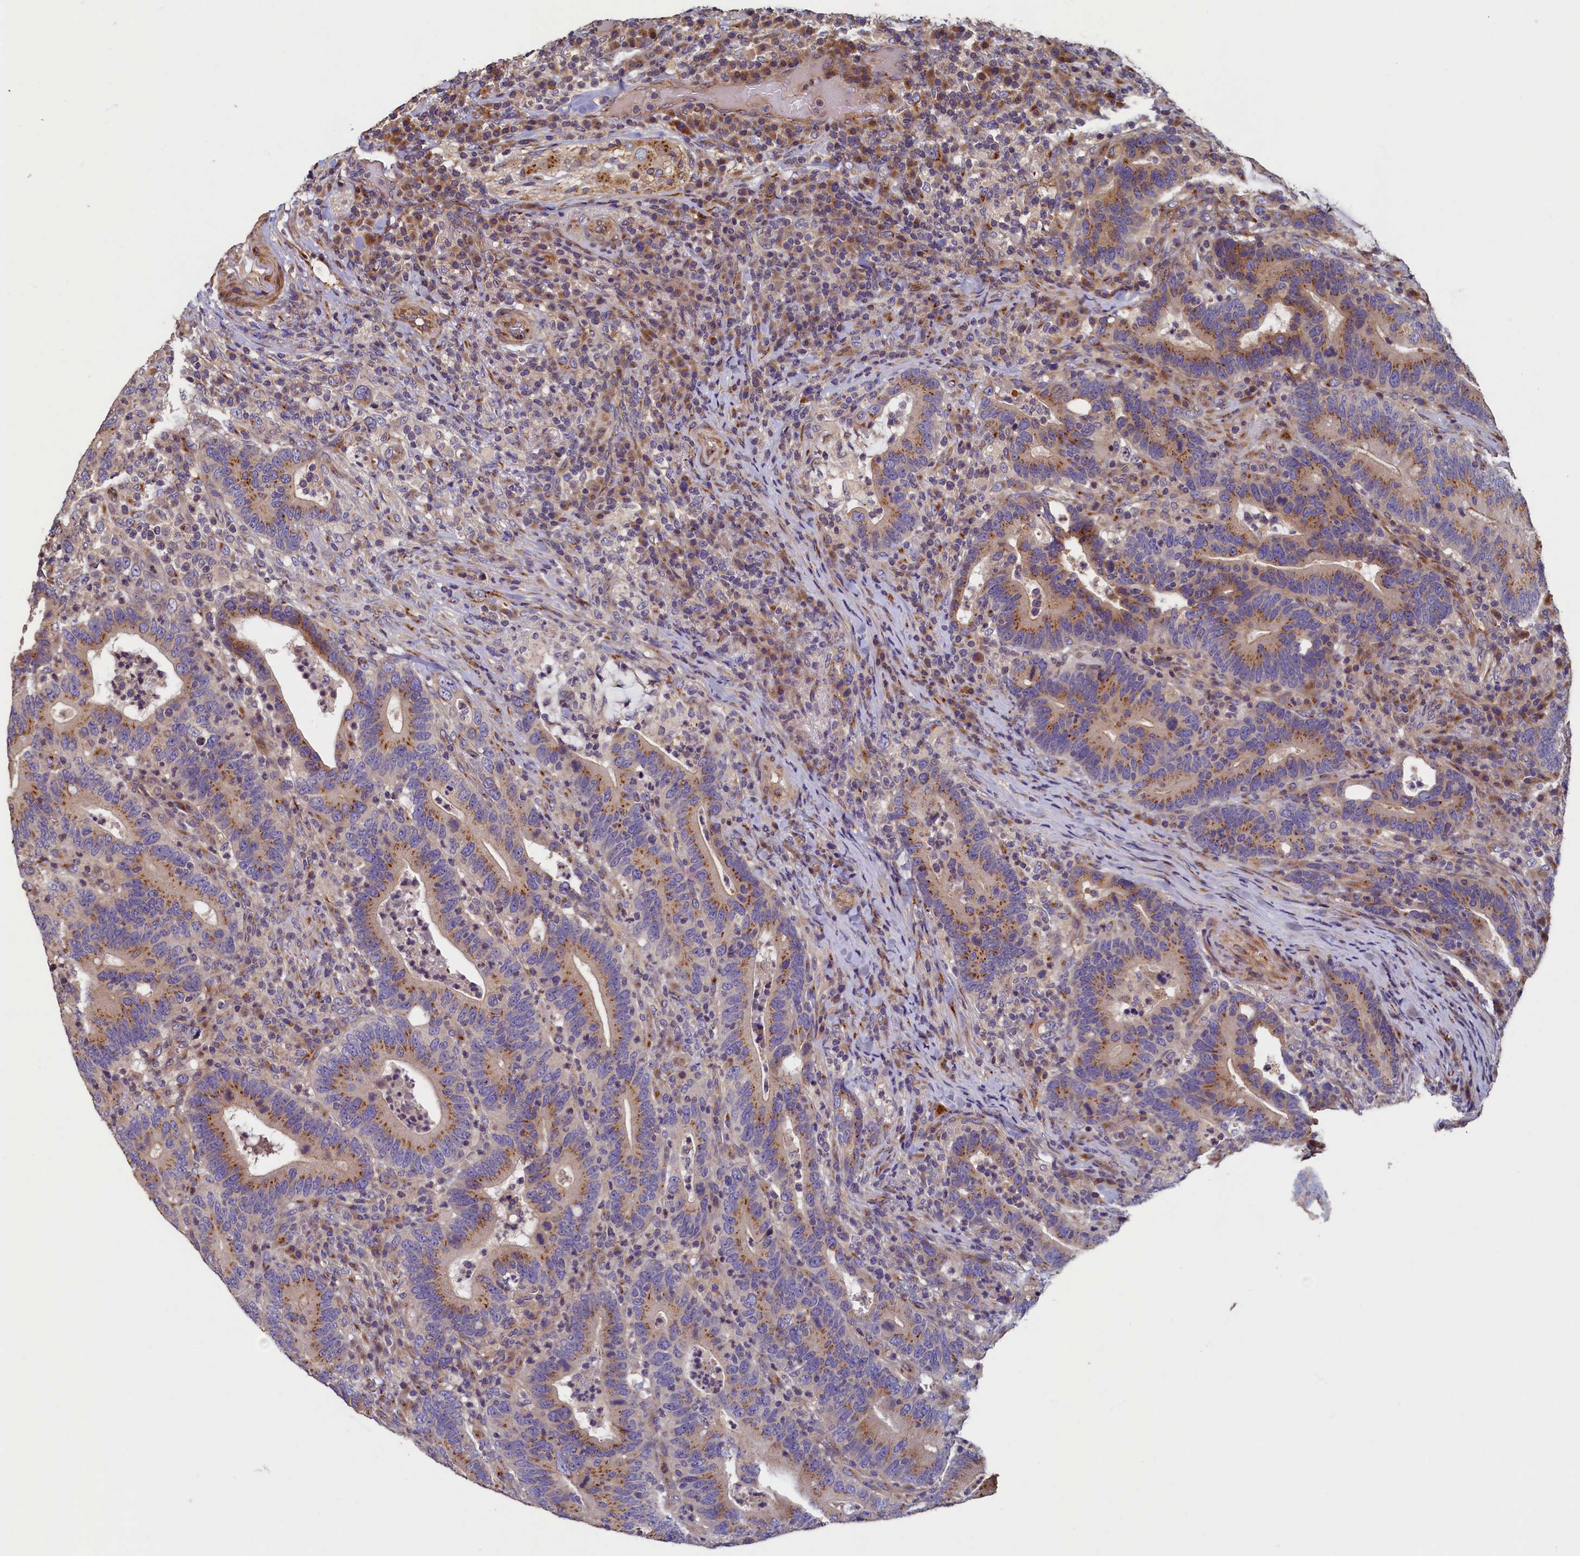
{"staining": {"intensity": "moderate", "quantity": ">75%", "location": "cytoplasmic/membranous"}, "tissue": "colorectal cancer", "cell_type": "Tumor cells", "image_type": "cancer", "snomed": [{"axis": "morphology", "description": "Adenocarcinoma, NOS"}, {"axis": "topography", "description": "Colon"}], "caption": "This is an image of immunohistochemistry (IHC) staining of colorectal cancer (adenocarcinoma), which shows moderate positivity in the cytoplasmic/membranous of tumor cells.", "gene": "TMEM181", "patient": {"sex": "female", "age": 66}}